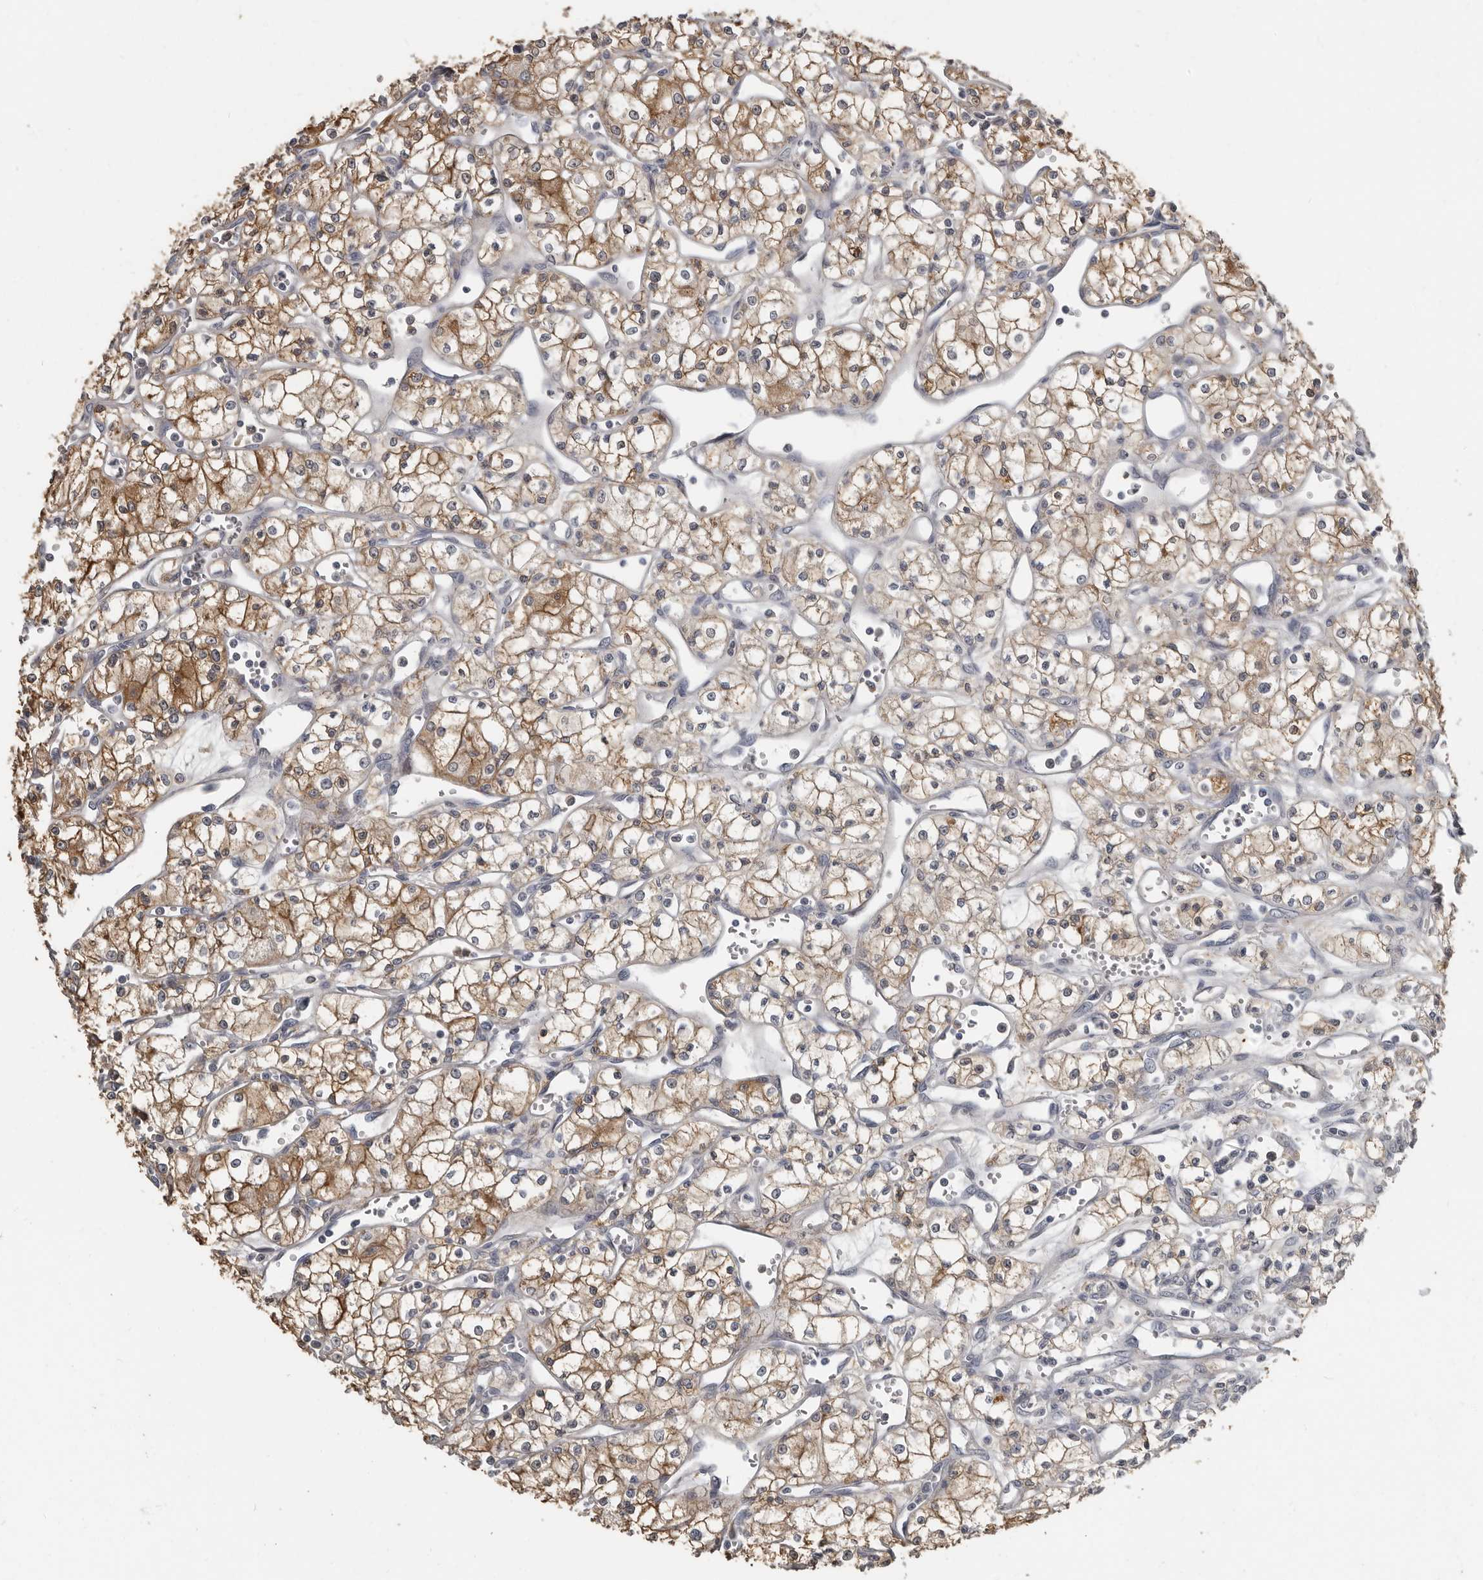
{"staining": {"intensity": "moderate", "quantity": ">75%", "location": "cytoplasmic/membranous"}, "tissue": "renal cancer", "cell_type": "Tumor cells", "image_type": "cancer", "snomed": [{"axis": "morphology", "description": "Adenocarcinoma, NOS"}, {"axis": "topography", "description": "Kidney"}], "caption": "Protein expression analysis of human renal adenocarcinoma reveals moderate cytoplasmic/membranous expression in approximately >75% of tumor cells. (DAB IHC, brown staining for protein, blue staining for nuclei).", "gene": "KCNJ8", "patient": {"sex": "male", "age": 59}}